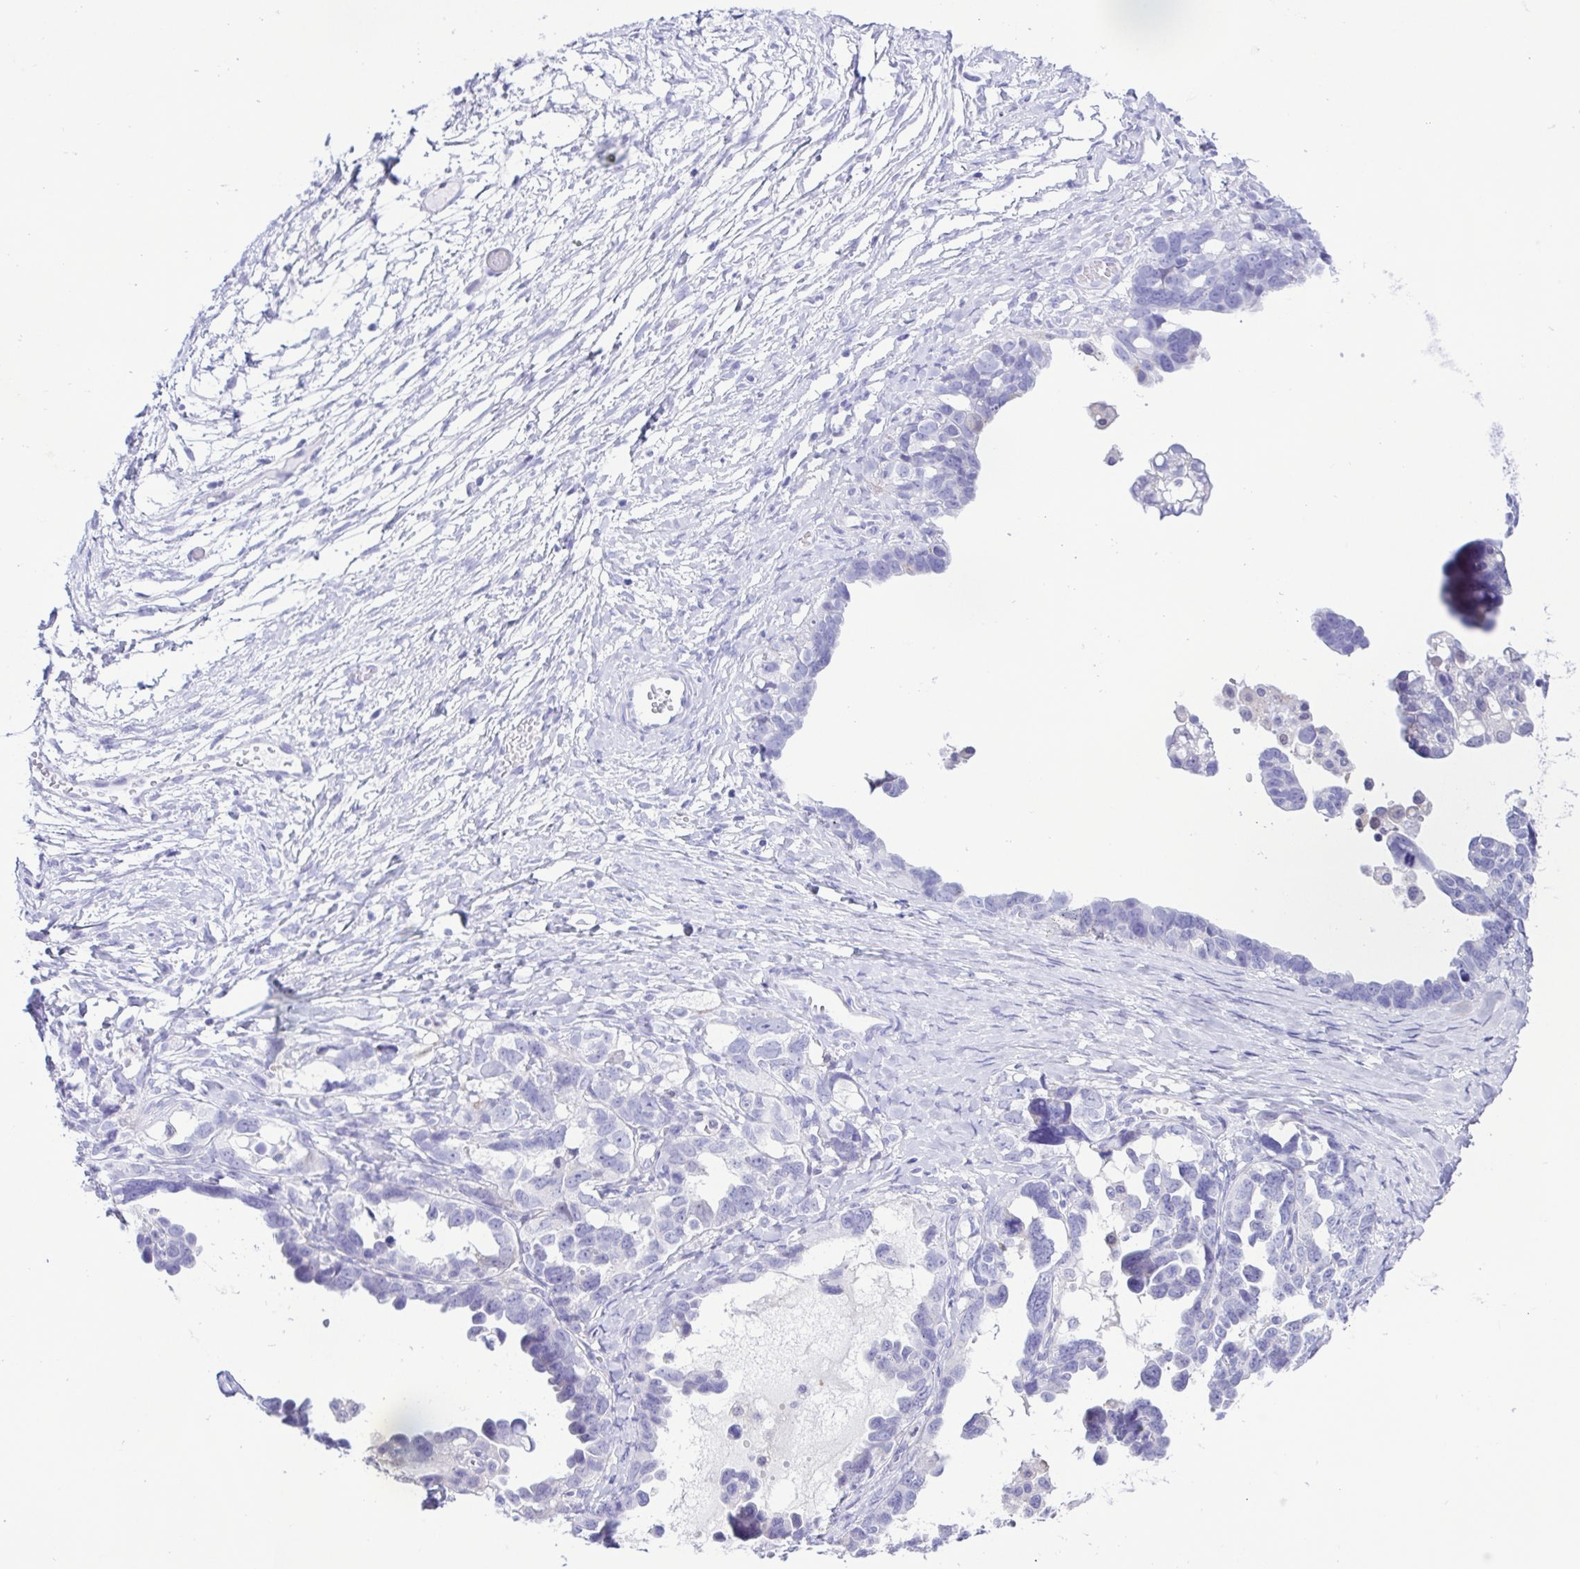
{"staining": {"intensity": "negative", "quantity": "none", "location": "none"}, "tissue": "ovarian cancer", "cell_type": "Tumor cells", "image_type": "cancer", "snomed": [{"axis": "morphology", "description": "Cystadenocarcinoma, serous, NOS"}, {"axis": "topography", "description": "Ovary"}], "caption": "DAB immunohistochemical staining of human ovarian cancer (serous cystadenocarcinoma) demonstrates no significant positivity in tumor cells.", "gene": "GPR17", "patient": {"sex": "female", "age": 69}}